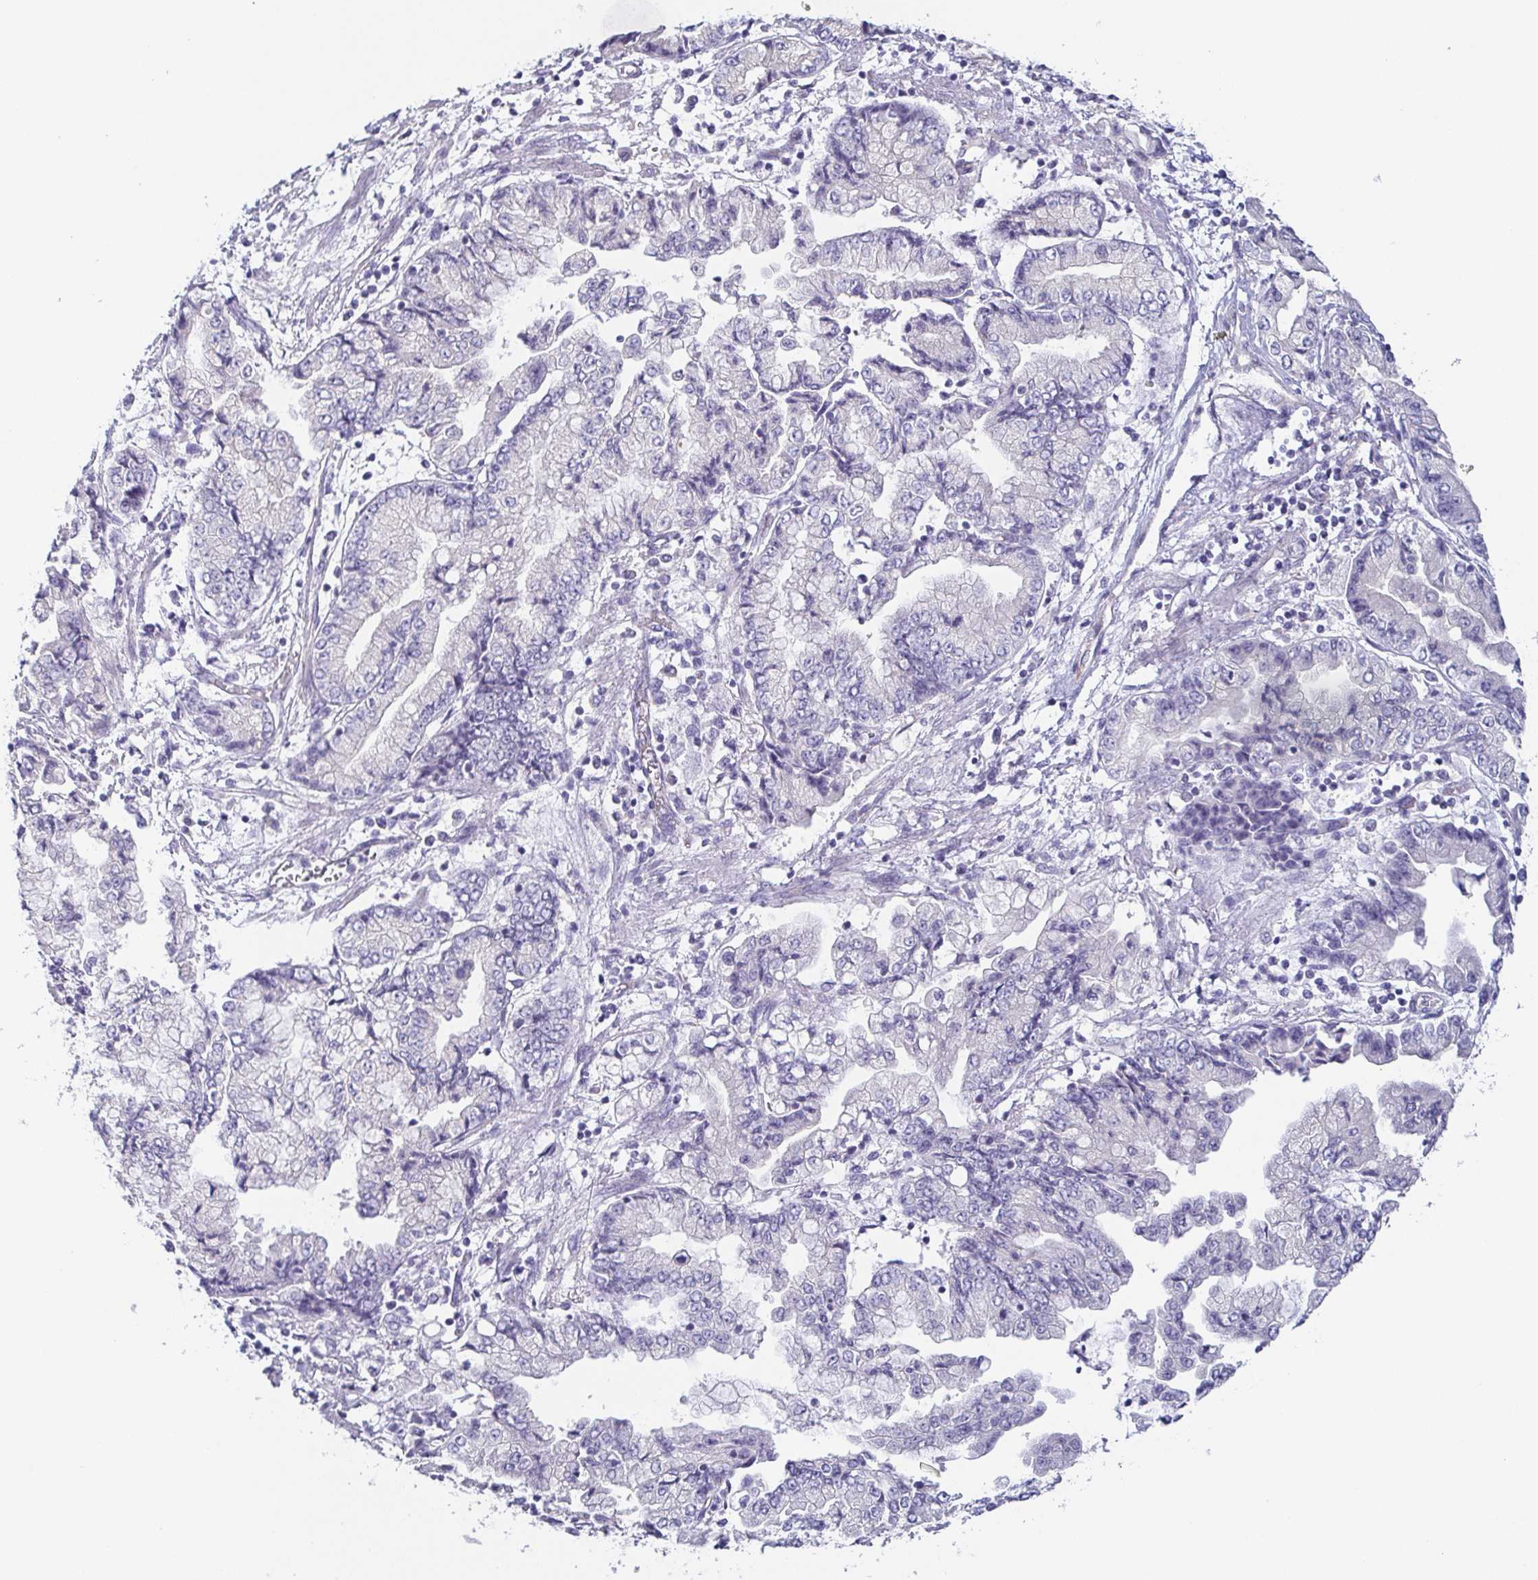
{"staining": {"intensity": "negative", "quantity": "none", "location": "none"}, "tissue": "stomach cancer", "cell_type": "Tumor cells", "image_type": "cancer", "snomed": [{"axis": "morphology", "description": "Adenocarcinoma, NOS"}, {"axis": "topography", "description": "Stomach, upper"}], "caption": "This photomicrograph is of stomach adenocarcinoma stained with immunohistochemistry (IHC) to label a protein in brown with the nuclei are counter-stained blue. There is no positivity in tumor cells.", "gene": "COL17A1", "patient": {"sex": "female", "age": 74}}